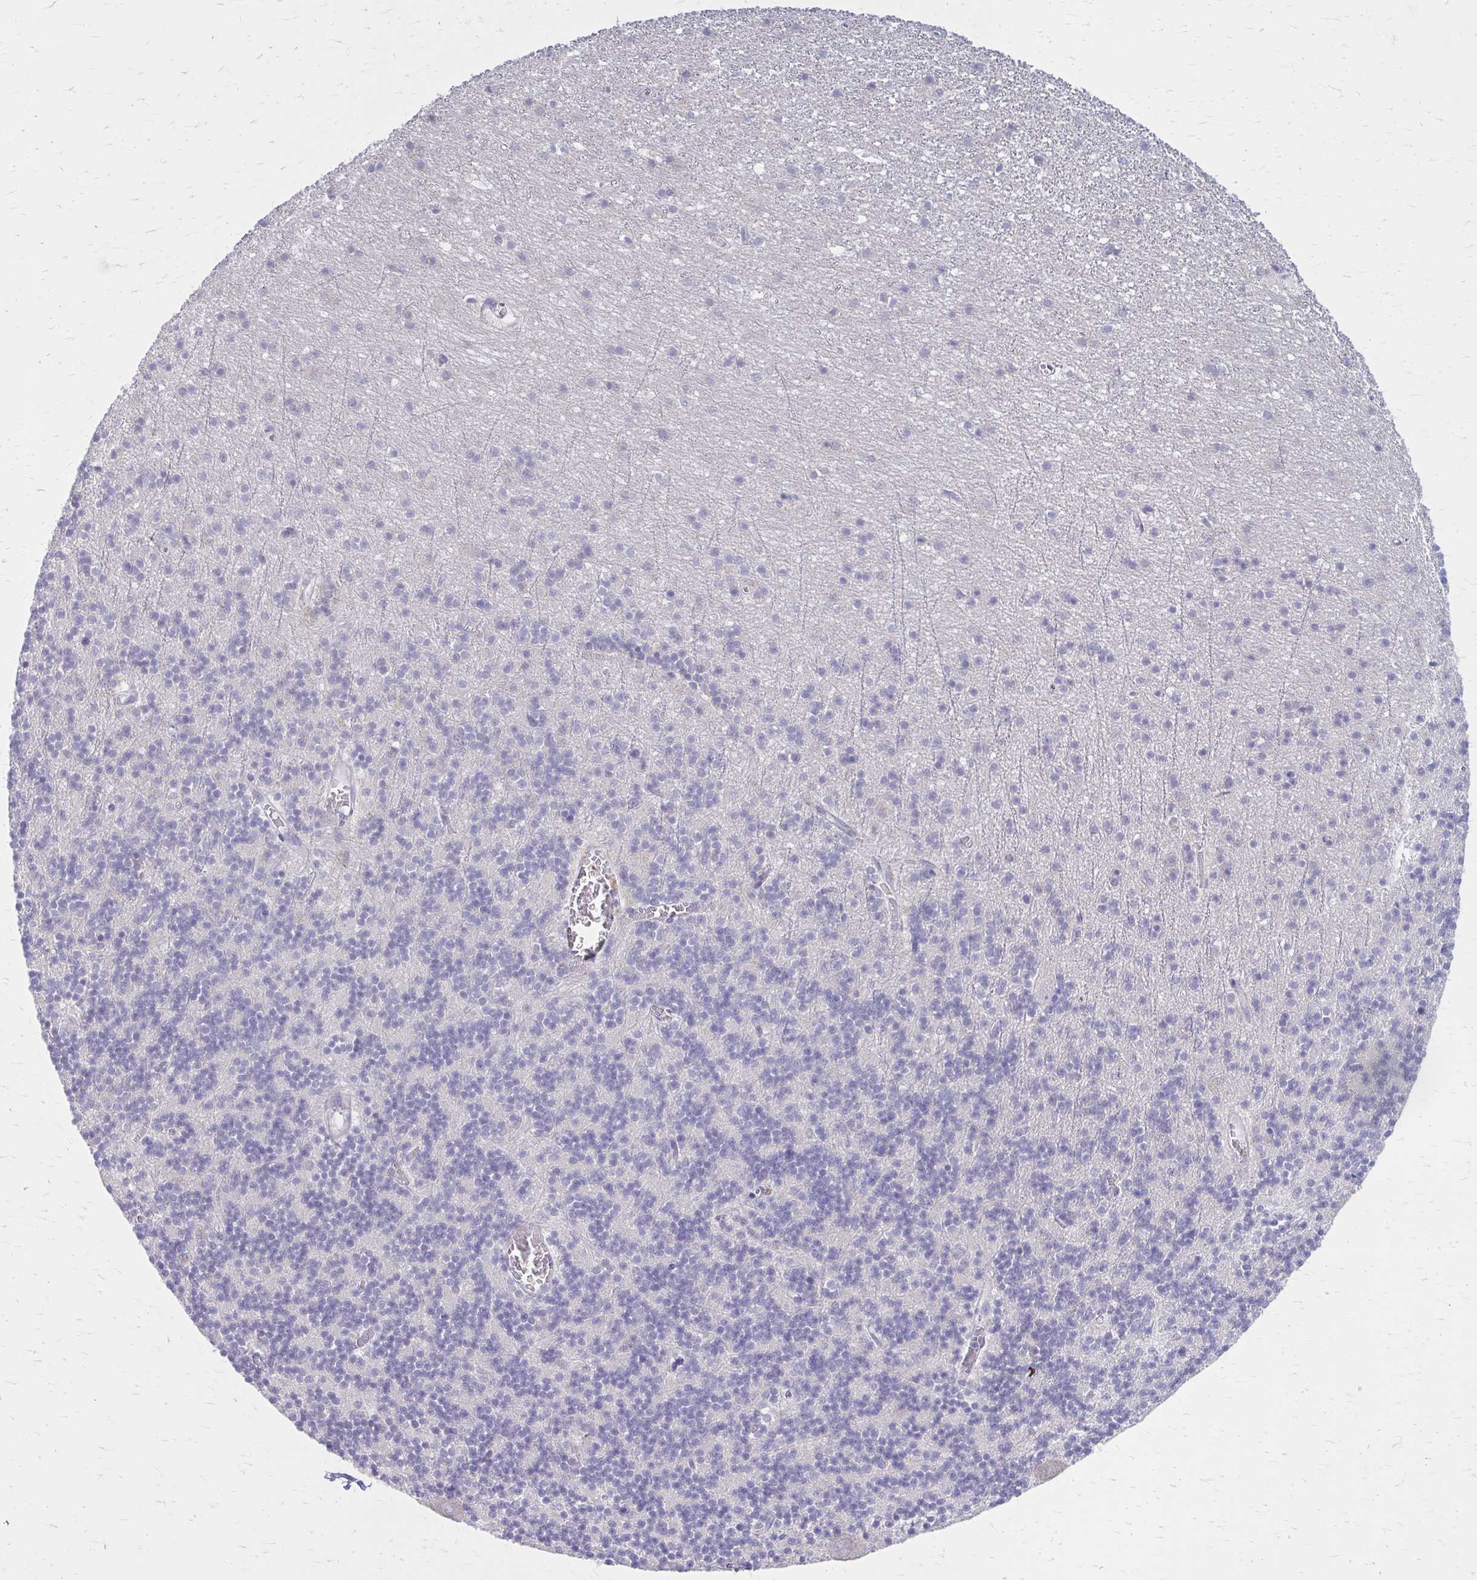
{"staining": {"intensity": "negative", "quantity": "none", "location": "none"}, "tissue": "cerebellum", "cell_type": "Cells in granular layer", "image_type": "normal", "snomed": [{"axis": "morphology", "description": "Normal tissue, NOS"}, {"axis": "topography", "description": "Cerebellum"}], "caption": "High power microscopy histopathology image of an immunohistochemistry micrograph of normal cerebellum, revealing no significant positivity in cells in granular layer.", "gene": "SERPIND1", "patient": {"sex": "male", "age": 54}}